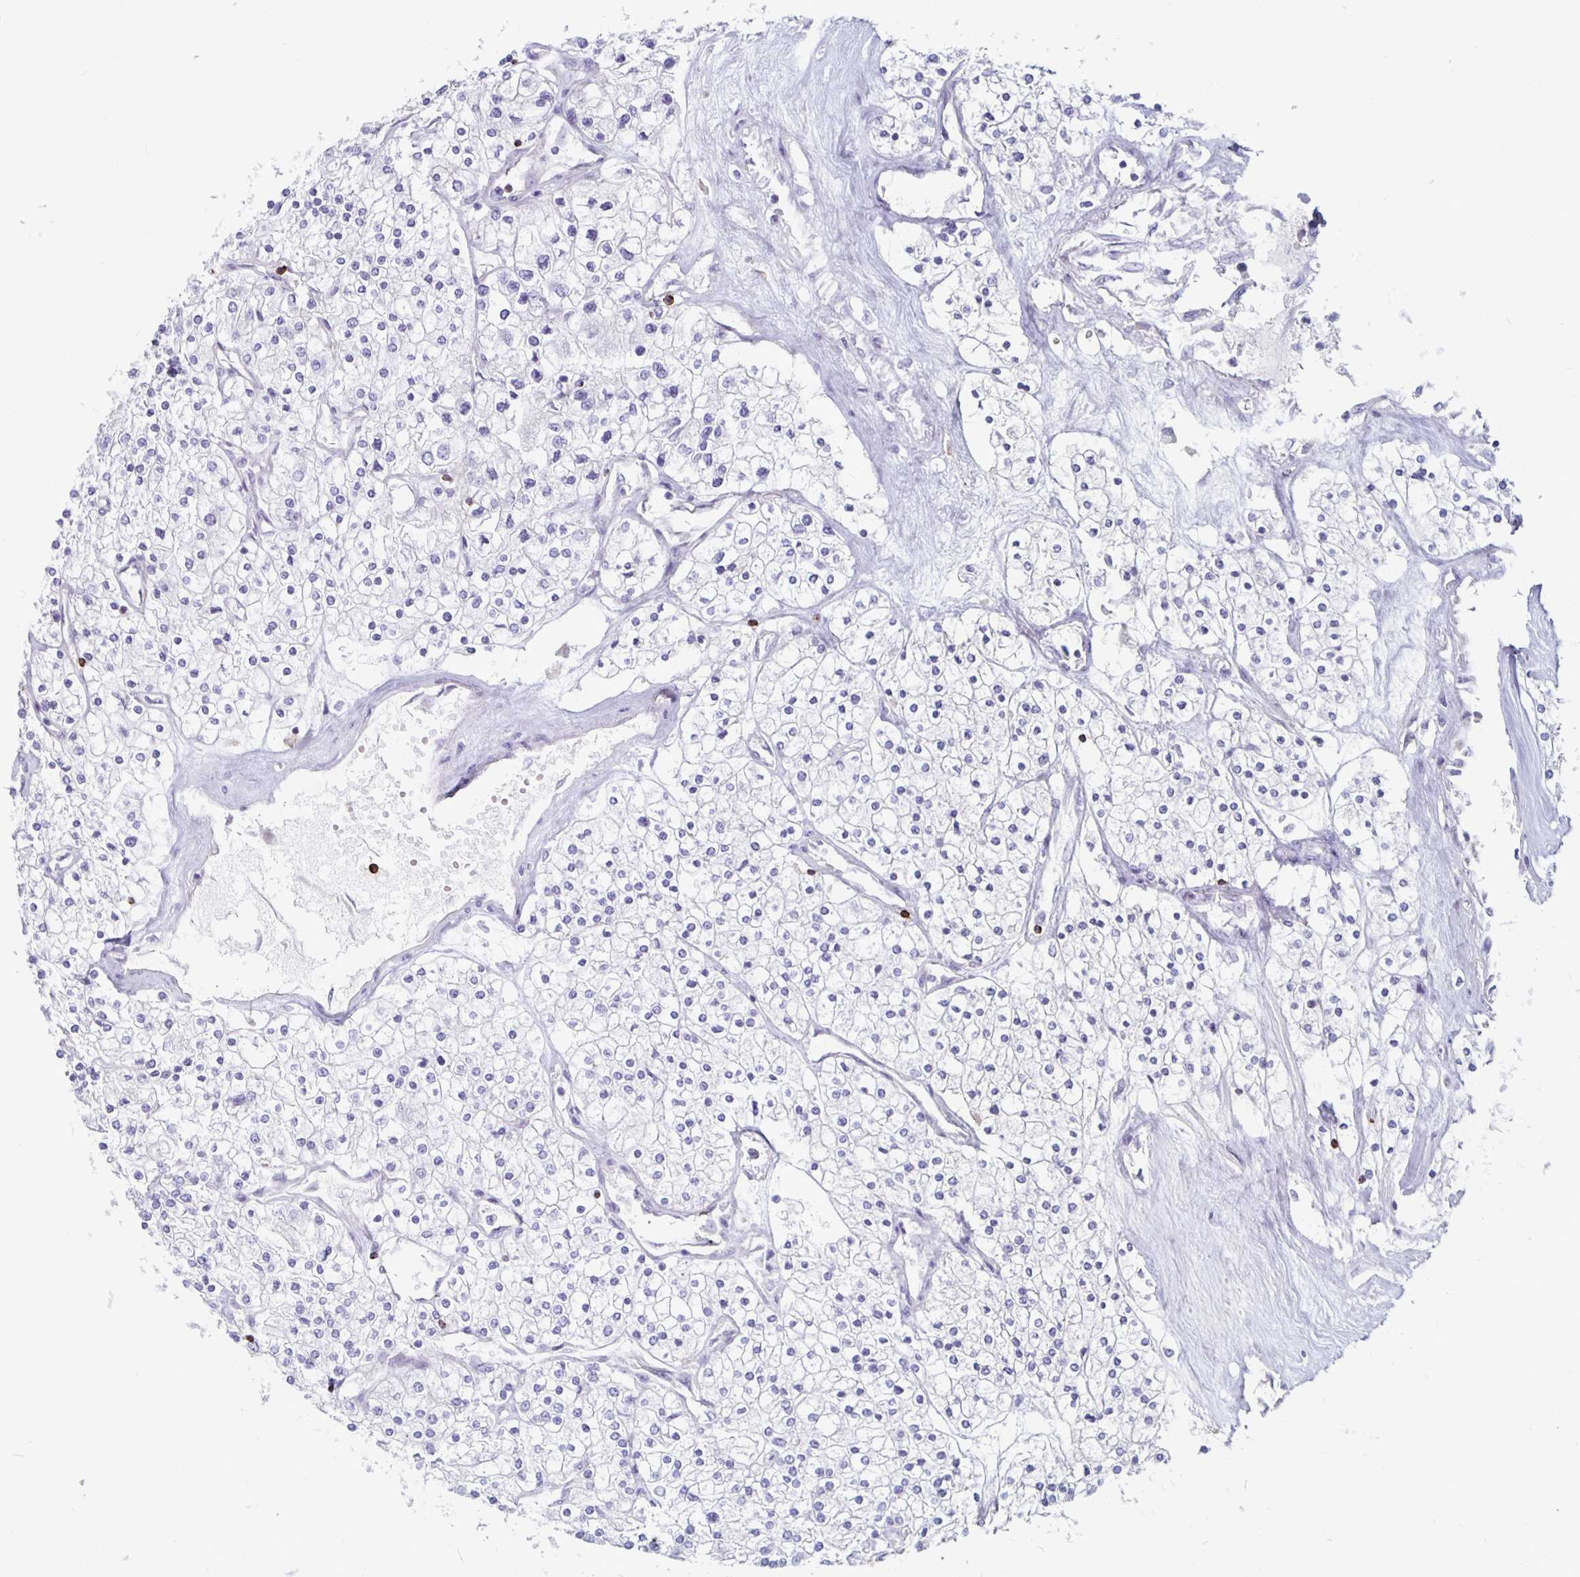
{"staining": {"intensity": "negative", "quantity": "none", "location": "none"}, "tissue": "renal cancer", "cell_type": "Tumor cells", "image_type": "cancer", "snomed": [{"axis": "morphology", "description": "Adenocarcinoma, NOS"}, {"axis": "topography", "description": "Kidney"}], "caption": "DAB immunohistochemical staining of human renal cancer demonstrates no significant expression in tumor cells.", "gene": "GZMK", "patient": {"sex": "male", "age": 80}}